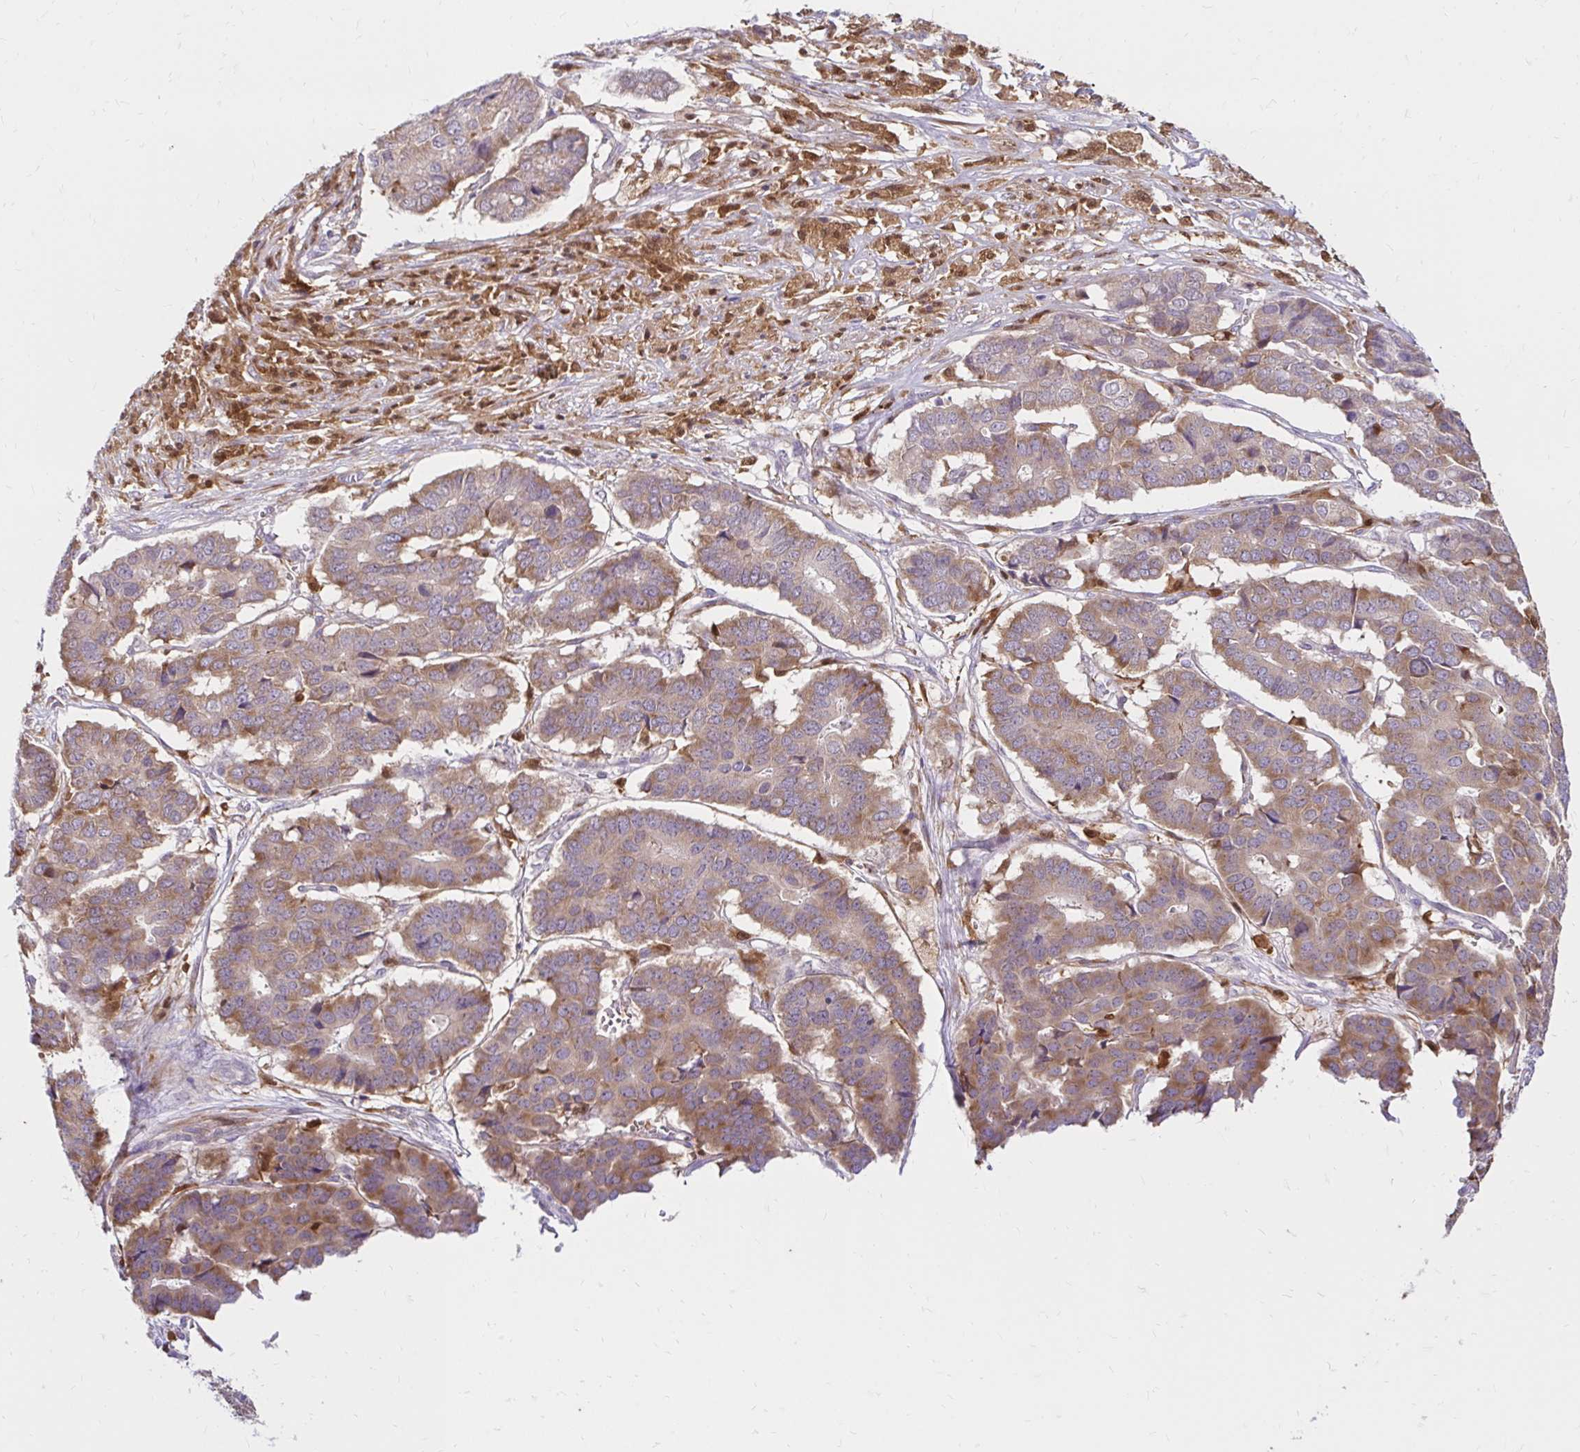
{"staining": {"intensity": "weak", "quantity": ">75%", "location": "cytoplasmic/membranous"}, "tissue": "pancreatic cancer", "cell_type": "Tumor cells", "image_type": "cancer", "snomed": [{"axis": "morphology", "description": "Adenocarcinoma, NOS"}, {"axis": "topography", "description": "Pancreas"}], "caption": "Protein analysis of pancreatic adenocarcinoma tissue exhibits weak cytoplasmic/membranous positivity in about >75% of tumor cells.", "gene": "PYCARD", "patient": {"sex": "male", "age": 50}}